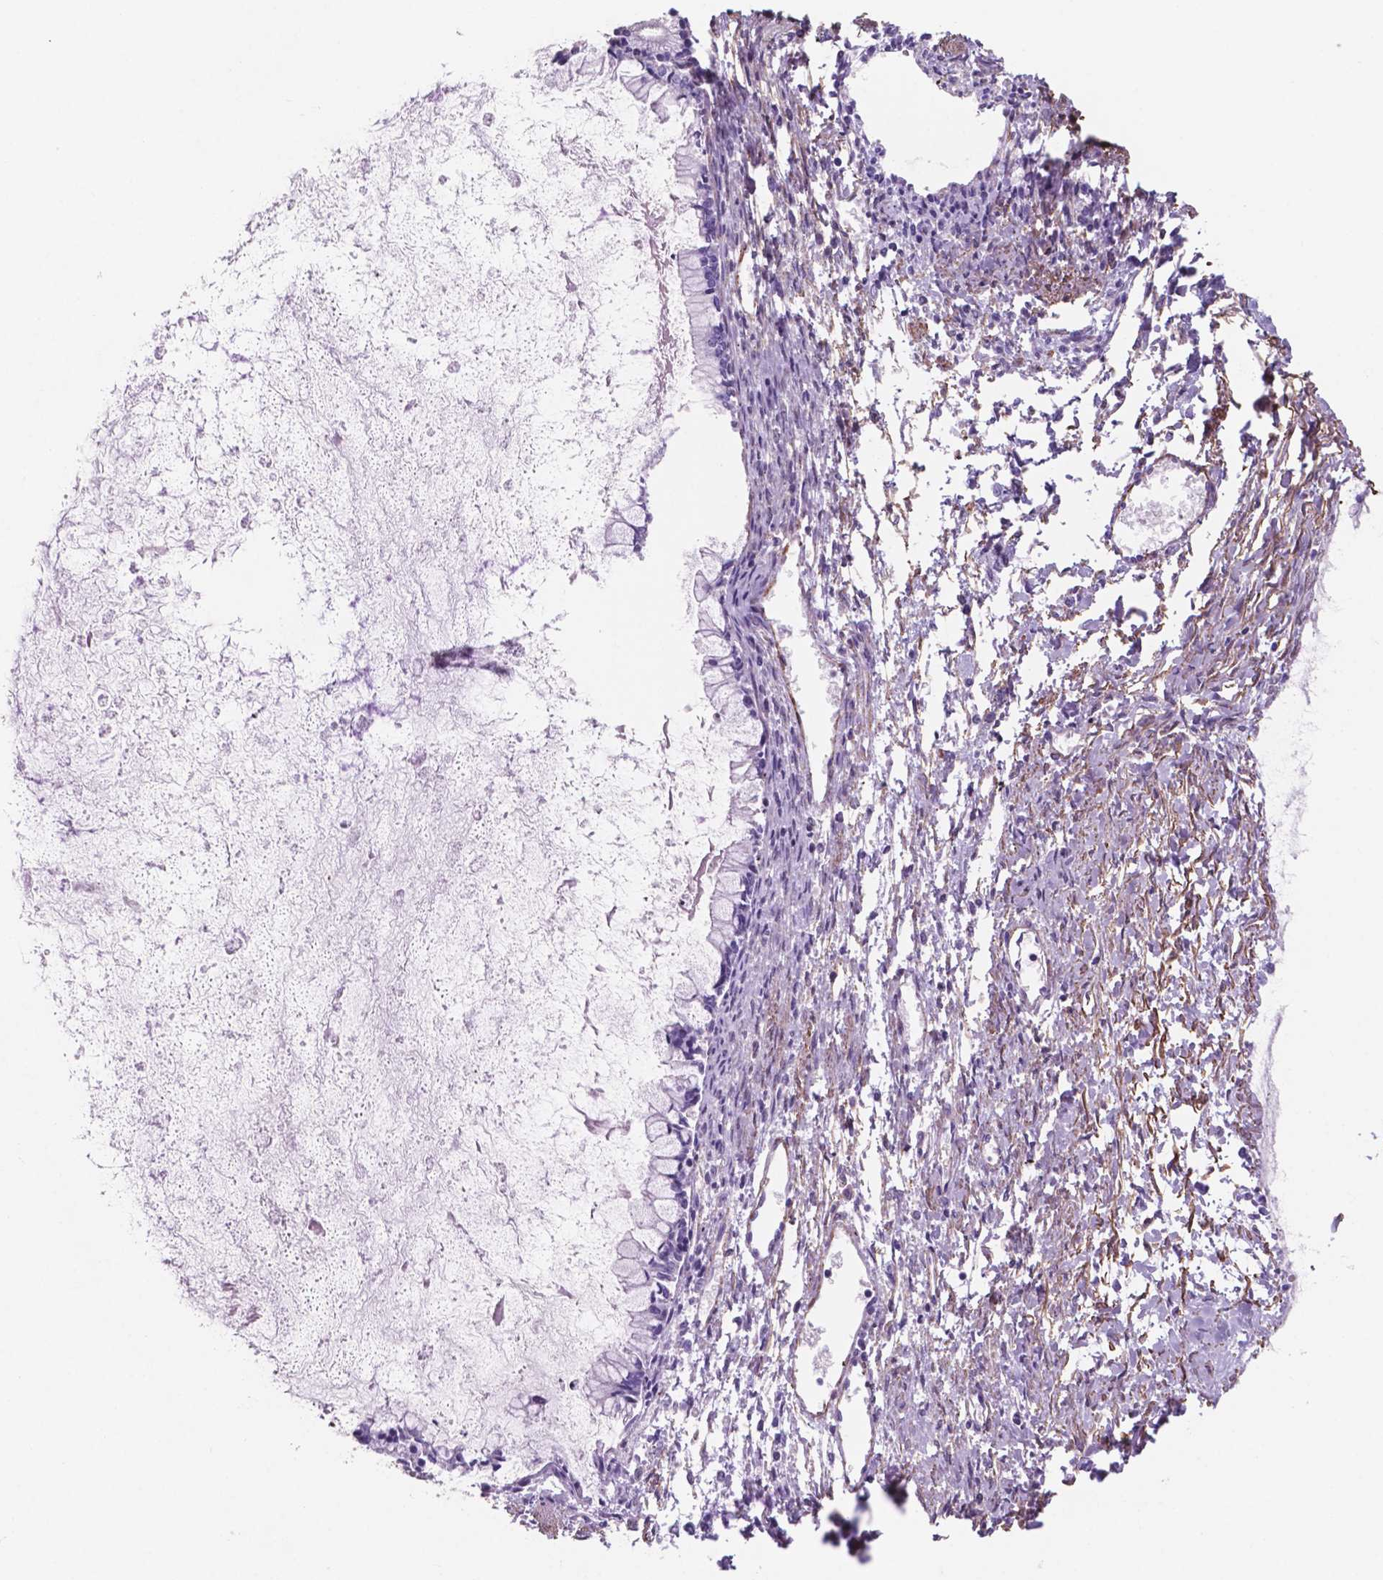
{"staining": {"intensity": "negative", "quantity": "none", "location": "none"}, "tissue": "ovarian cancer", "cell_type": "Tumor cells", "image_type": "cancer", "snomed": [{"axis": "morphology", "description": "Cystadenocarcinoma, mucinous, NOS"}, {"axis": "topography", "description": "Ovary"}], "caption": "Immunohistochemical staining of human mucinous cystadenocarcinoma (ovarian) reveals no significant staining in tumor cells.", "gene": "TOR2A", "patient": {"sex": "female", "age": 67}}